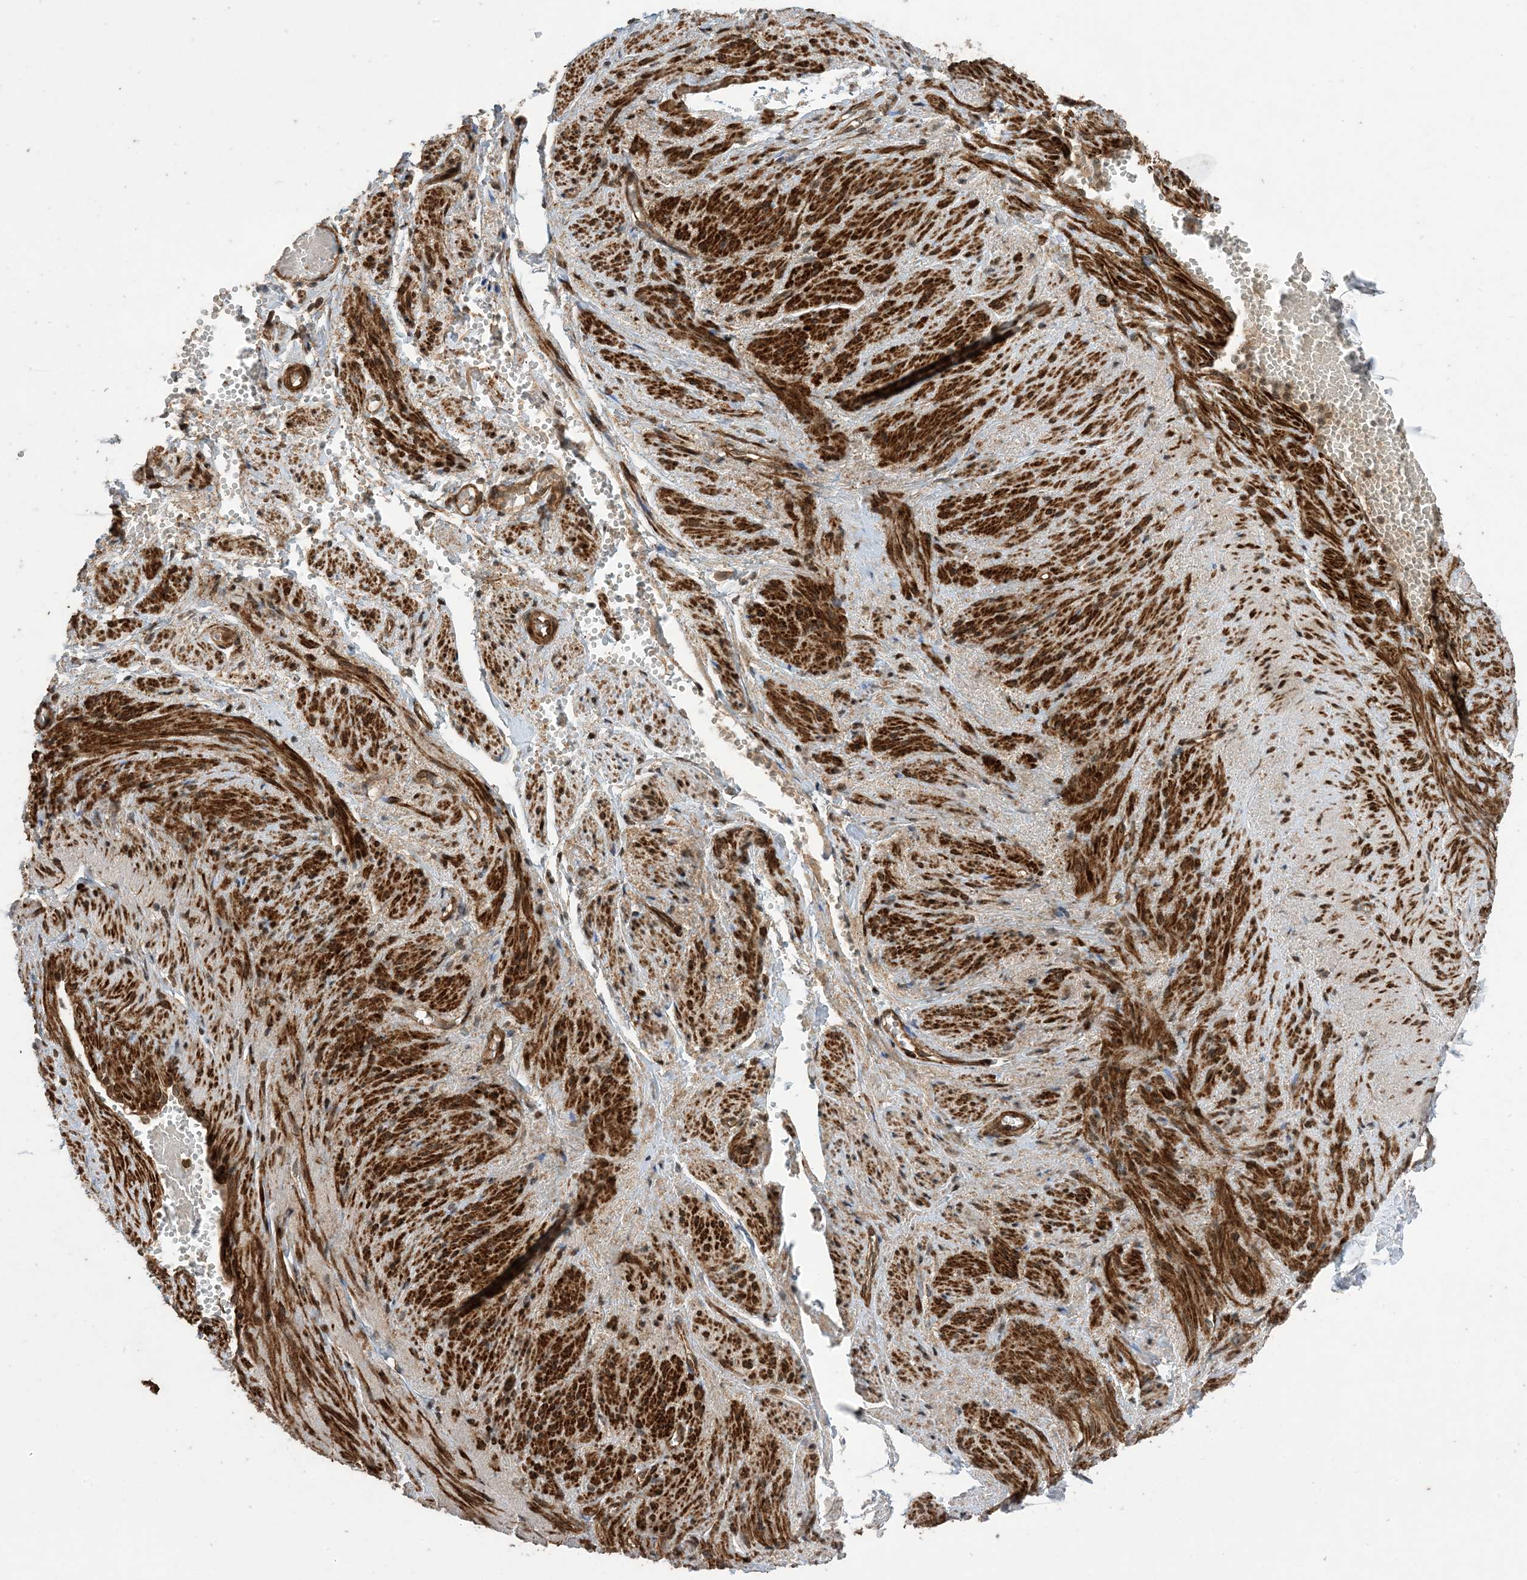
{"staining": {"intensity": "strong", "quantity": ">75%", "location": "cytoplasmic/membranous"}, "tissue": "adipose tissue", "cell_type": "Adipocytes", "image_type": "normal", "snomed": [{"axis": "morphology", "description": "Normal tissue, NOS"}, {"axis": "topography", "description": "Smooth muscle"}, {"axis": "topography", "description": "Peripheral nerve tissue"}], "caption": "Human adipose tissue stained for a protein (brown) demonstrates strong cytoplasmic/membranous positive staining in about >75% of adipocytes.", "gene": "ZNF511", "patient": {"sex": "female", "age": 39}}